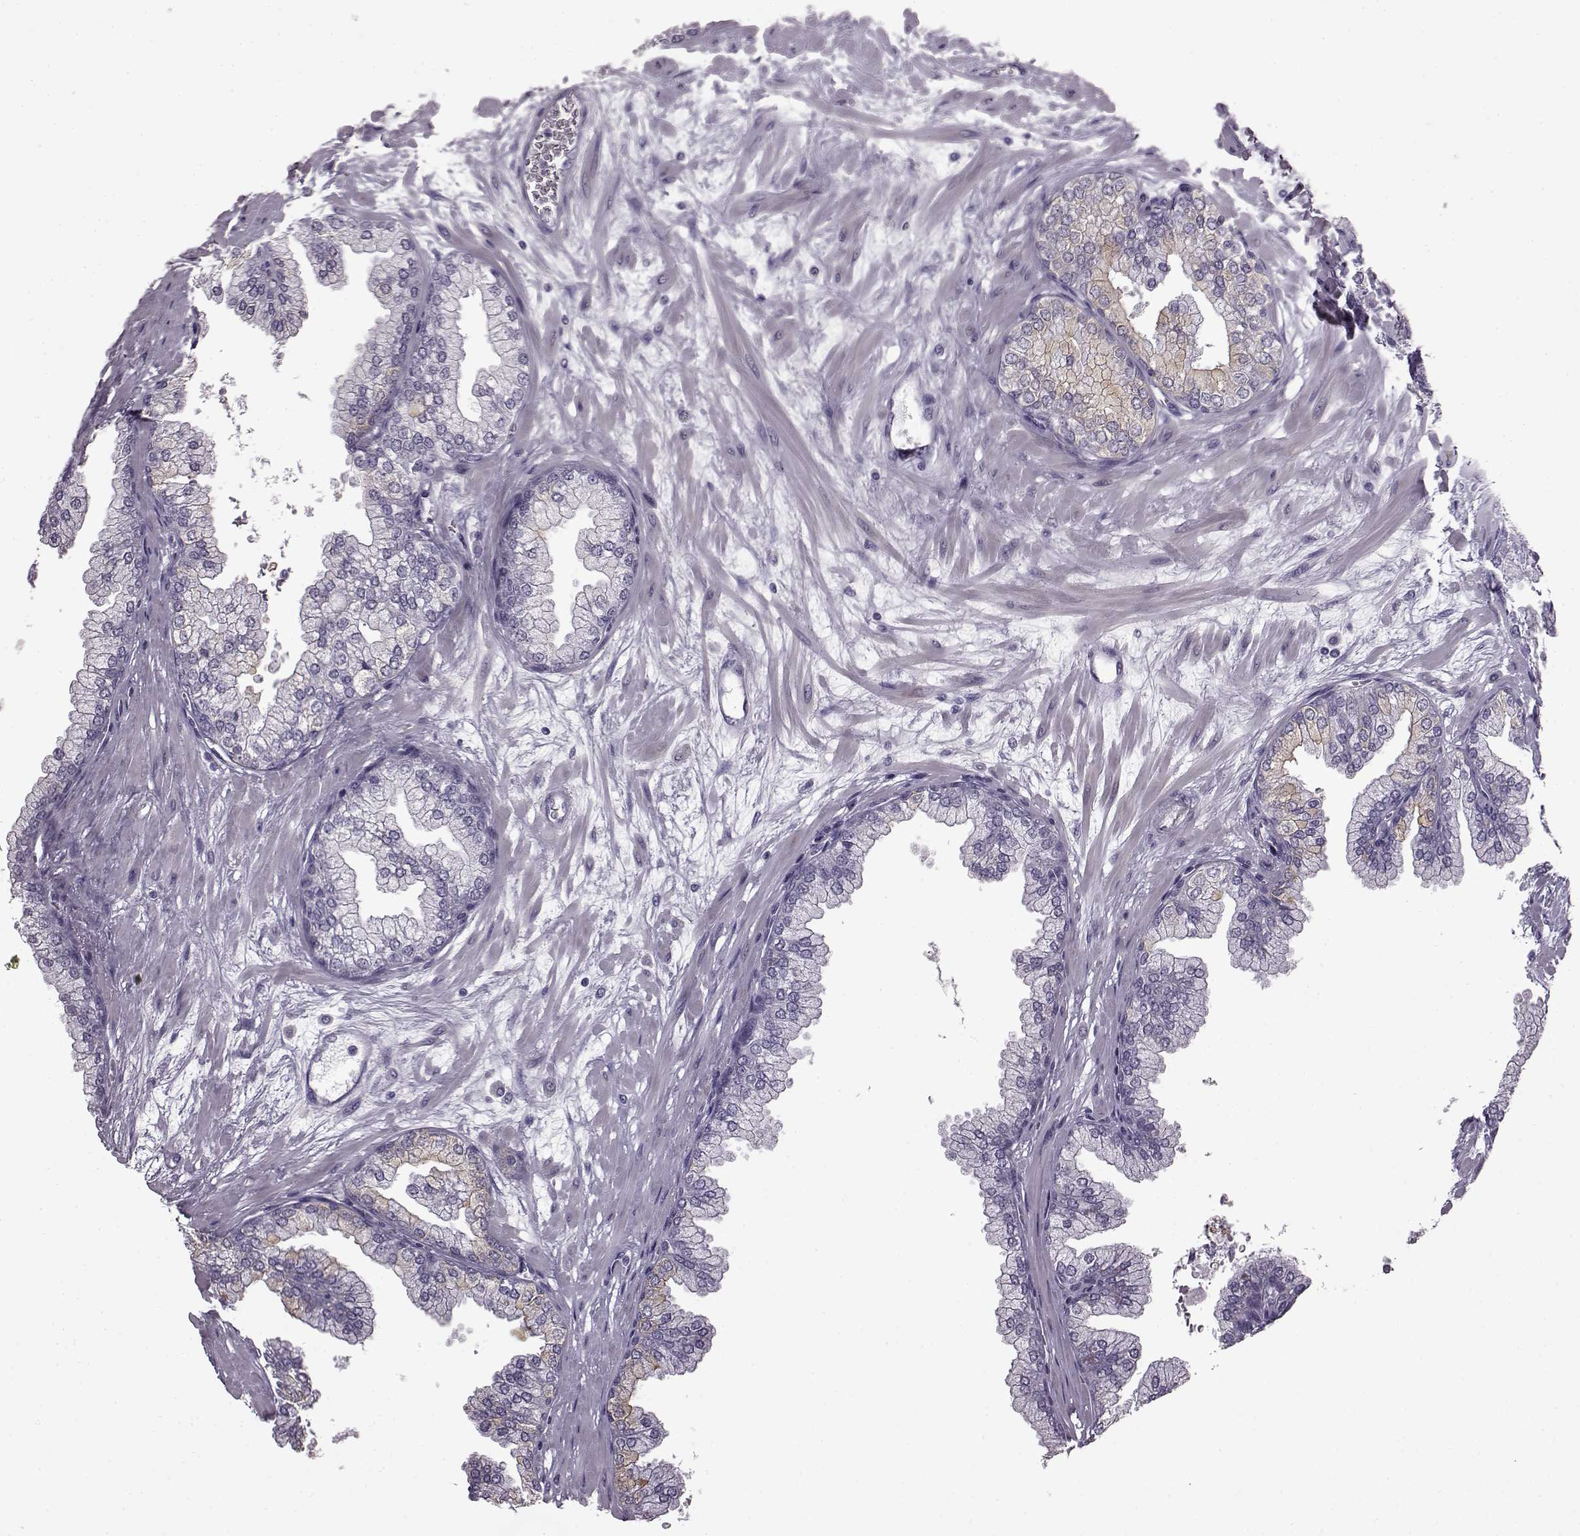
{"staining": {"intensity": "negative", "quantity": "none", "location": "none"}, "tissue": "prostate", "cell_type": "Glandular cells", "image_type": "normal", "snomed": [{"axis": "morphology", "description": "Normal tissue, NOS"}, {"axis": "topography", "description": "Prostate"}, {"axis": "topography", "description": "Peripheral nerve tissue"}], "caption": "DAB (3,3'-diaminobenzidine) immunohistochemical staining of normal human prostate exhibits no significant positivity in glandular cells.", "gene": "SLC28A2", "patient": {"sex": "male", "age": 61}}